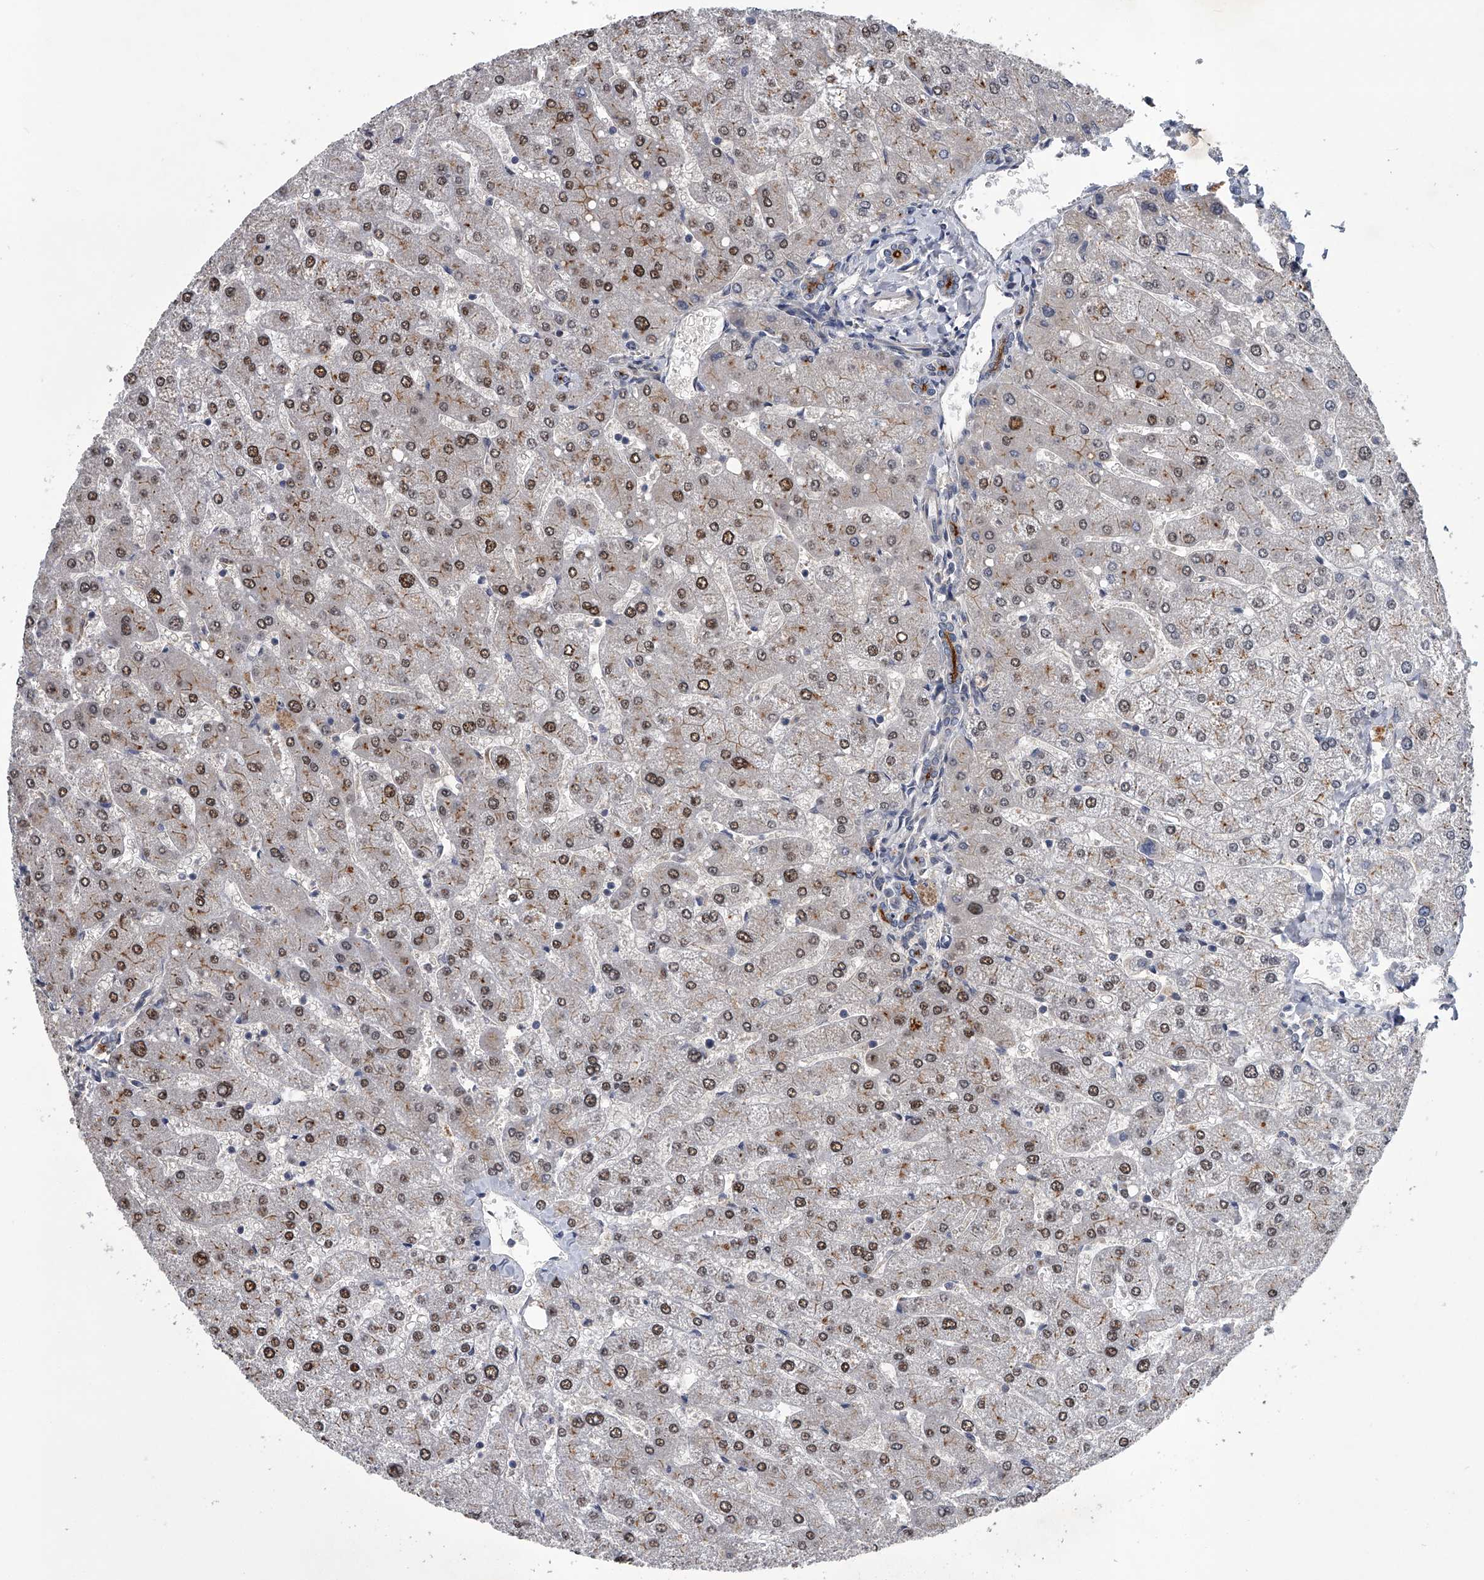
{"staining": {"intensity": "strong", "quantity": "<25%", "location": "cytoplasmic/membranous"}, "tissue": "liver", "cell_type": "Cholangiocytes", "image_type": "normal", "snomed": [{"axis": "morphology", "description": "Normal tissue, NOS"}, {"axis": "topography", "description": "Liver"}], "caption": "Liver stained for a protein (brown) reveals strong cytoplasmic/membranous positive expression in about <25% of cholangiocytes.", "gene": "SLC12A8", "patient": {"sex": "male", "age": 55}}